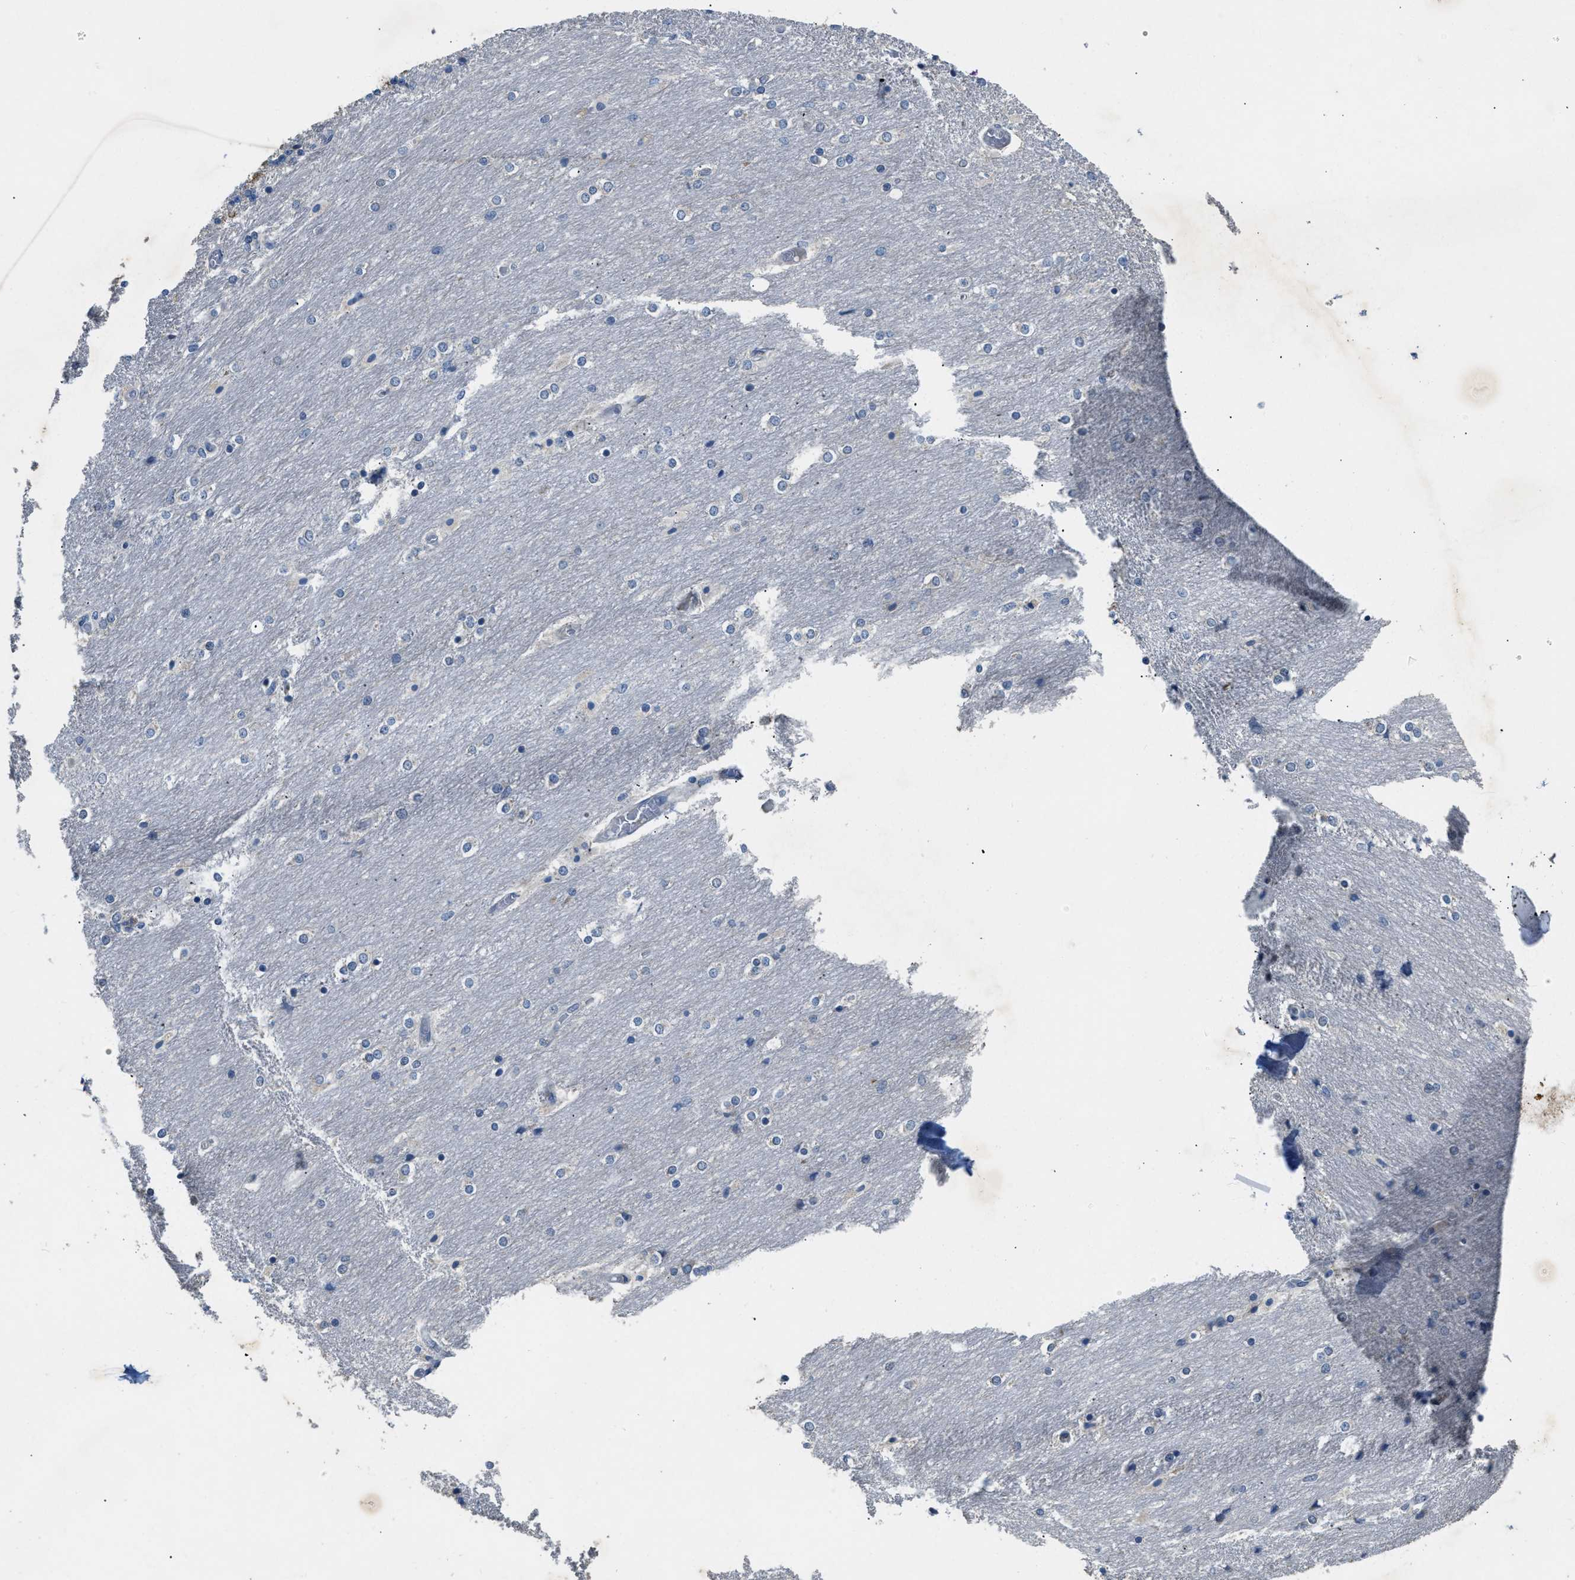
{"staining": {"intensity": "weak", "quantity": "<25%", "location": "cytoplasmic/membranous"}, "tissue": "cerebellum", "cell_type": "Cells in granular layer", "image_type": "normal", "snomed": [{"axis": "morphology", "description": "Normal tissue, NOS"}, {"axis": "topography", "description": "Cerebellum"}], "caption": "A high-resolution histopathology image shows immunohistochemistry (IHC) staining of benign cerebellum, which demonstrates no significant positivity in cells in granular layer. (DAB immunohistochemistry, high magnification).", "gene": "TOMM34", "patient": {"sex": "female", "age": 54}}